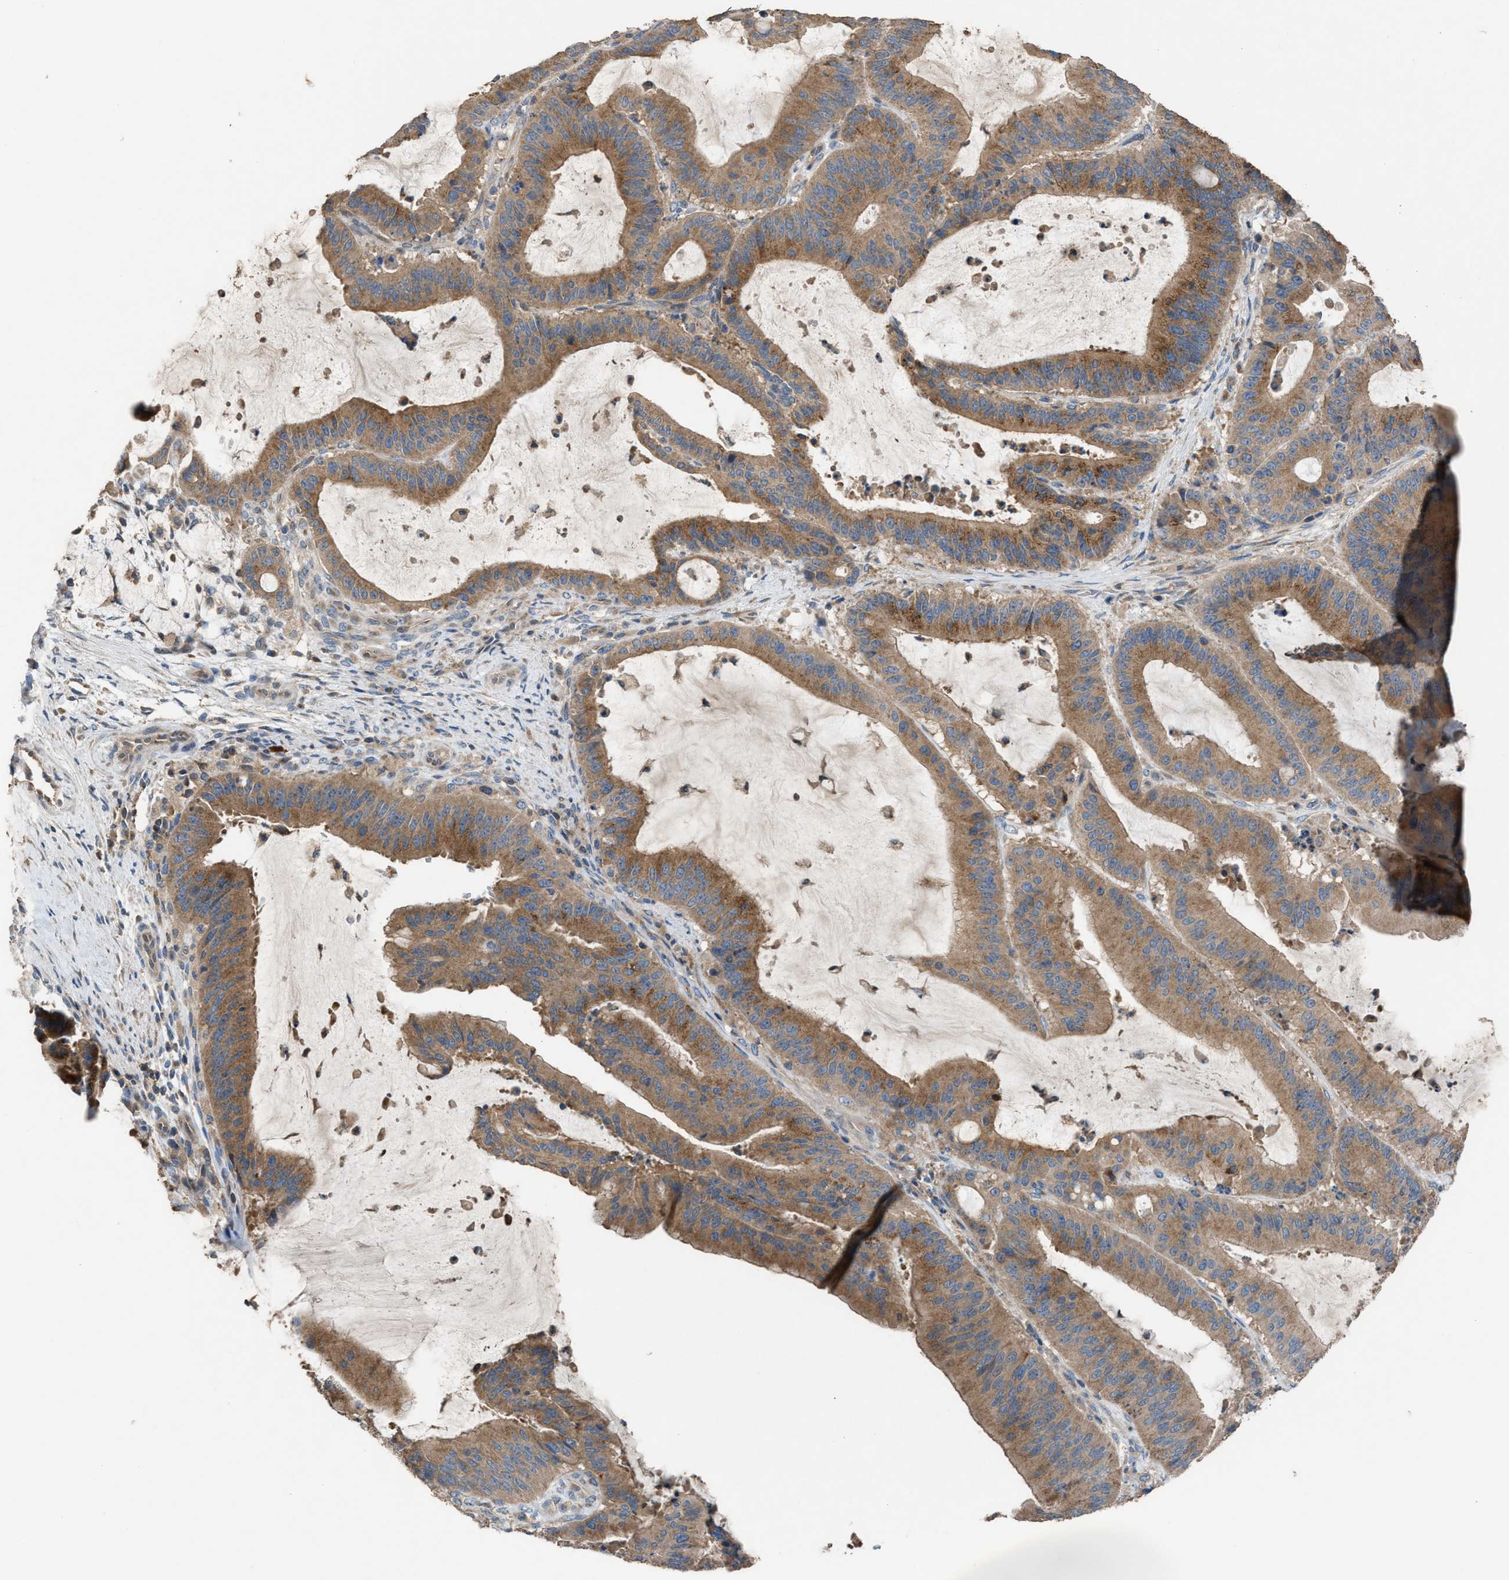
{"staining": {"intensity": "moderate", "quantity": ">75%", "location": "cytoplasmic/membranous"}, "tissue": "liver cancer", "cell_type": "Tumor cells", "image_type": "cancer", "snomed": [{"axis": "morphology", "description": "Normal tissue, NOS"}, {"axis": "morphology", "description": "Cholangiocarcinoma"}, {"axis": "topography", "description": "Liver"}, {"axis": "topography", "description": "Peripheral nerve tissue"}], "caption": "Liver cholangiocarcinoma stained with IHC displays moderate cytoplasmic/membranous staining in approximately >75% of tumor cells.", "gene": "TPK1", "patient": {"sex": "female", "age": 73}}